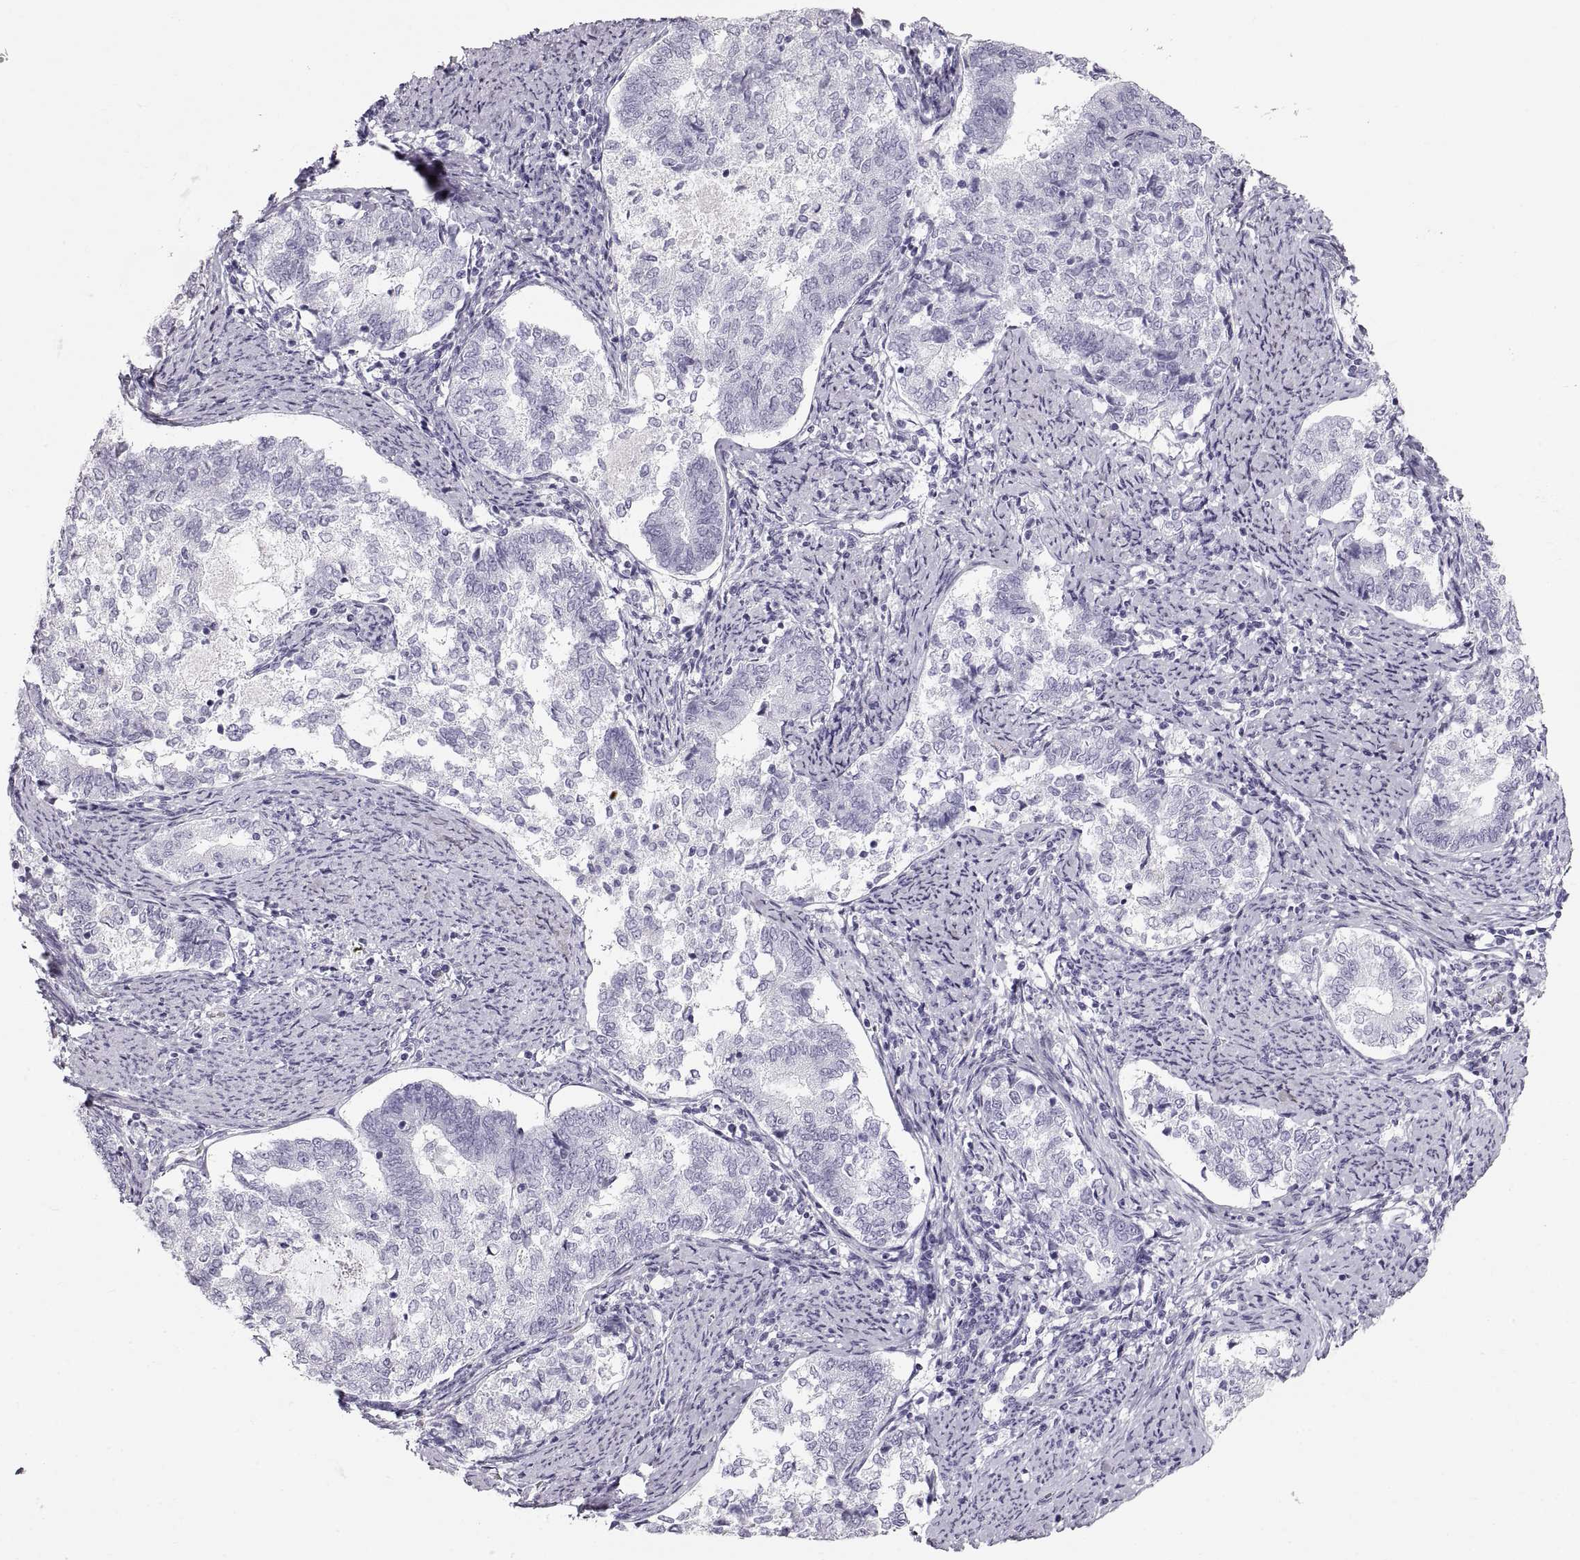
{"staining": {"intensity": "negative", "quantity": "none", "location": "none"}, "tissue": "endometrial cancer", "cell_type": "Tumor cells", "image_type": "cancer", "snomed": [{"axis": "morphology", "description": "Adenocarcinoma, NOS"}, {"axis": "topography", "description": "Endometrium"}], "caption": "Immunohistochemical staining of endometrial cancer shows no significant staining in tumor cells.", "gene": "CRYAA", "patient": {"sex": "female", "age": 65}}